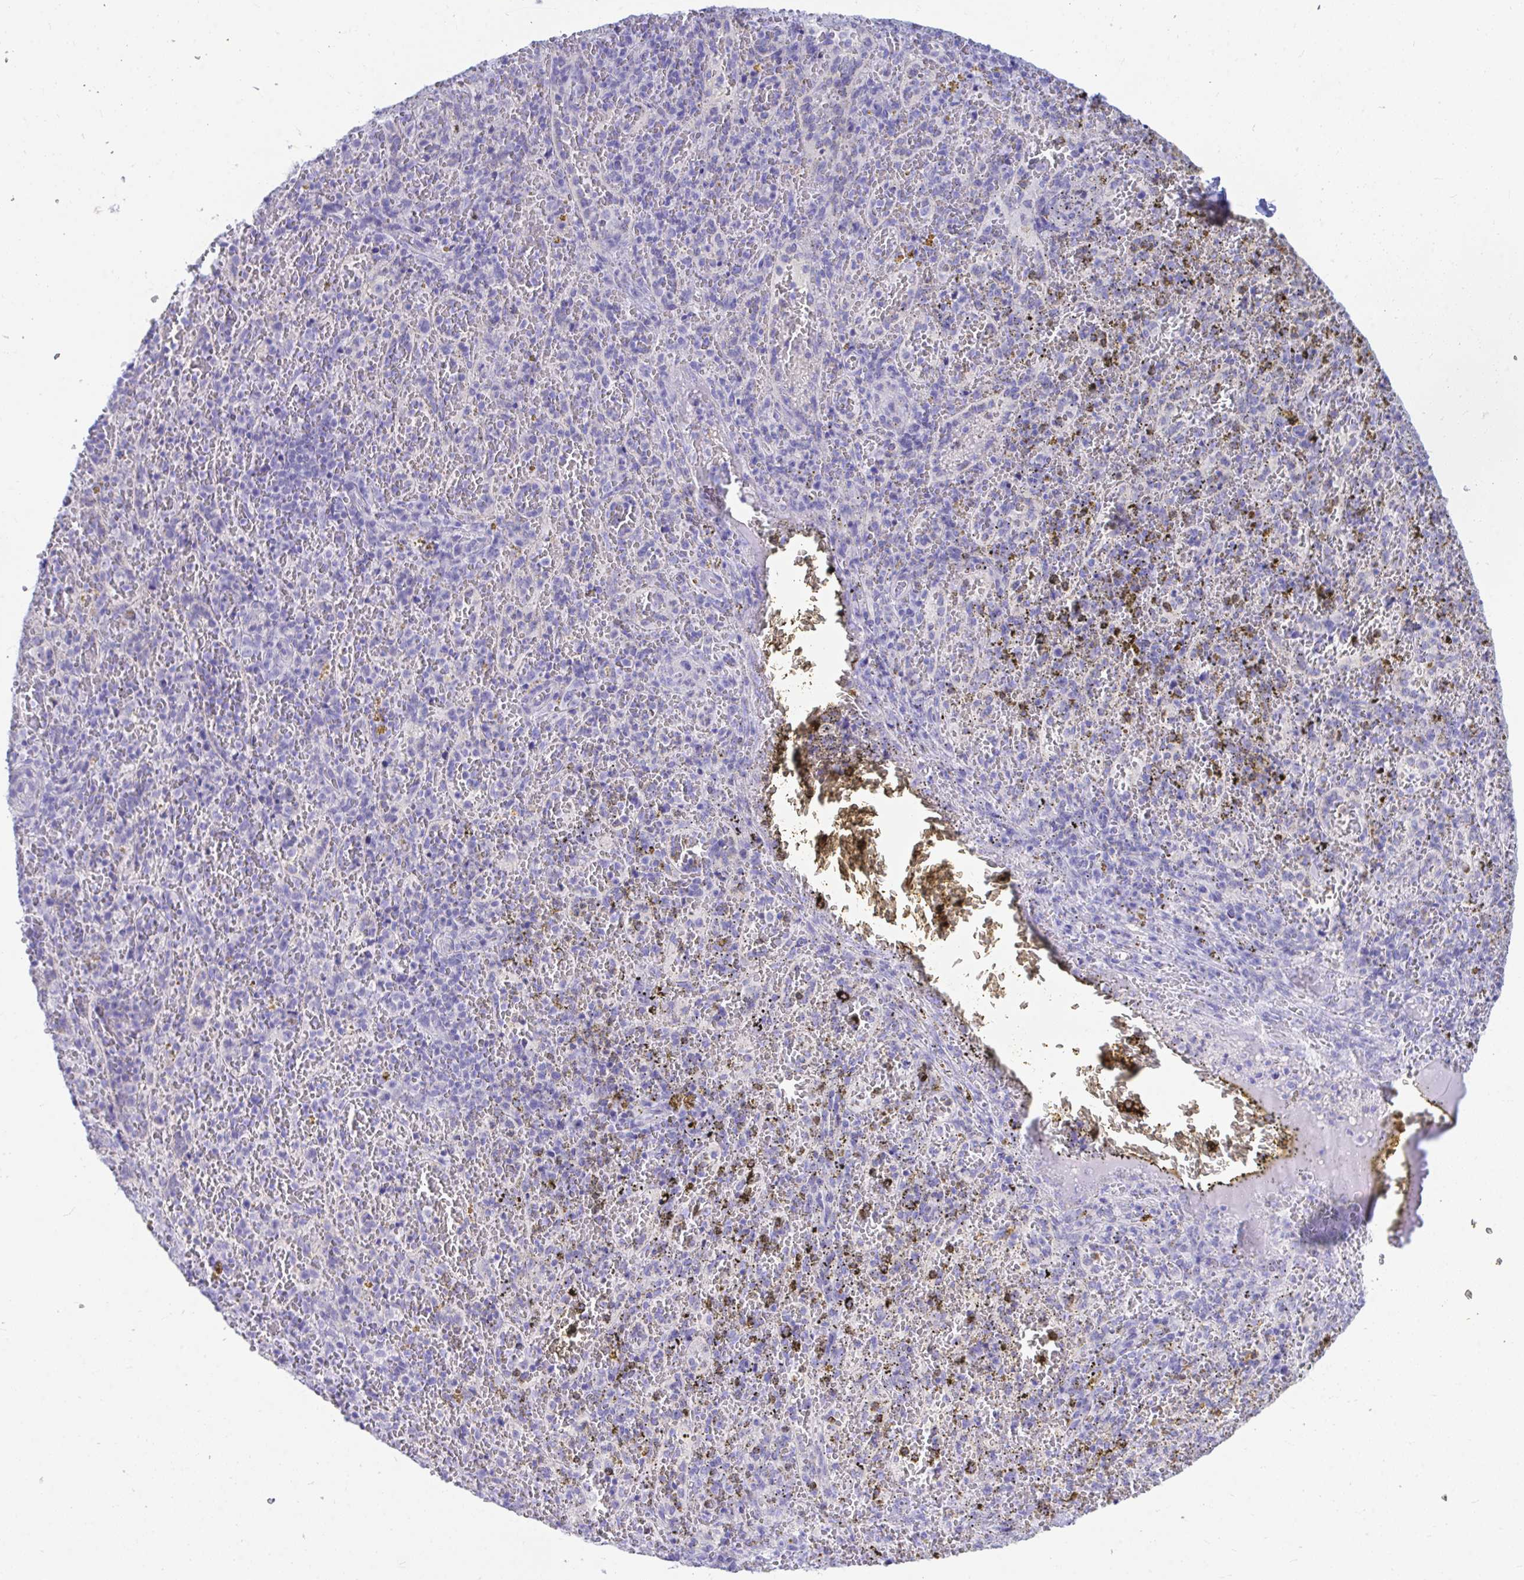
{"staining": {"intensity": "negative", "quantity": "none", "location": "none"}, "tissue": "spleen", "cell_type": "Cells in red pulp", "image_type": "normal", "snomed": [{"axis": "morphology", "description": "Normal tissue, NOS"}, {"axis": "topography", "description": "Spleen"}], "caption": "DAB (3,3'-diaminobenzidine) immunohistochemical staining of benign human spleen shows no significant staining in cells in red pulp.", "gene": "SHISA8", "patient": {"sex": "female", "age": 50}}